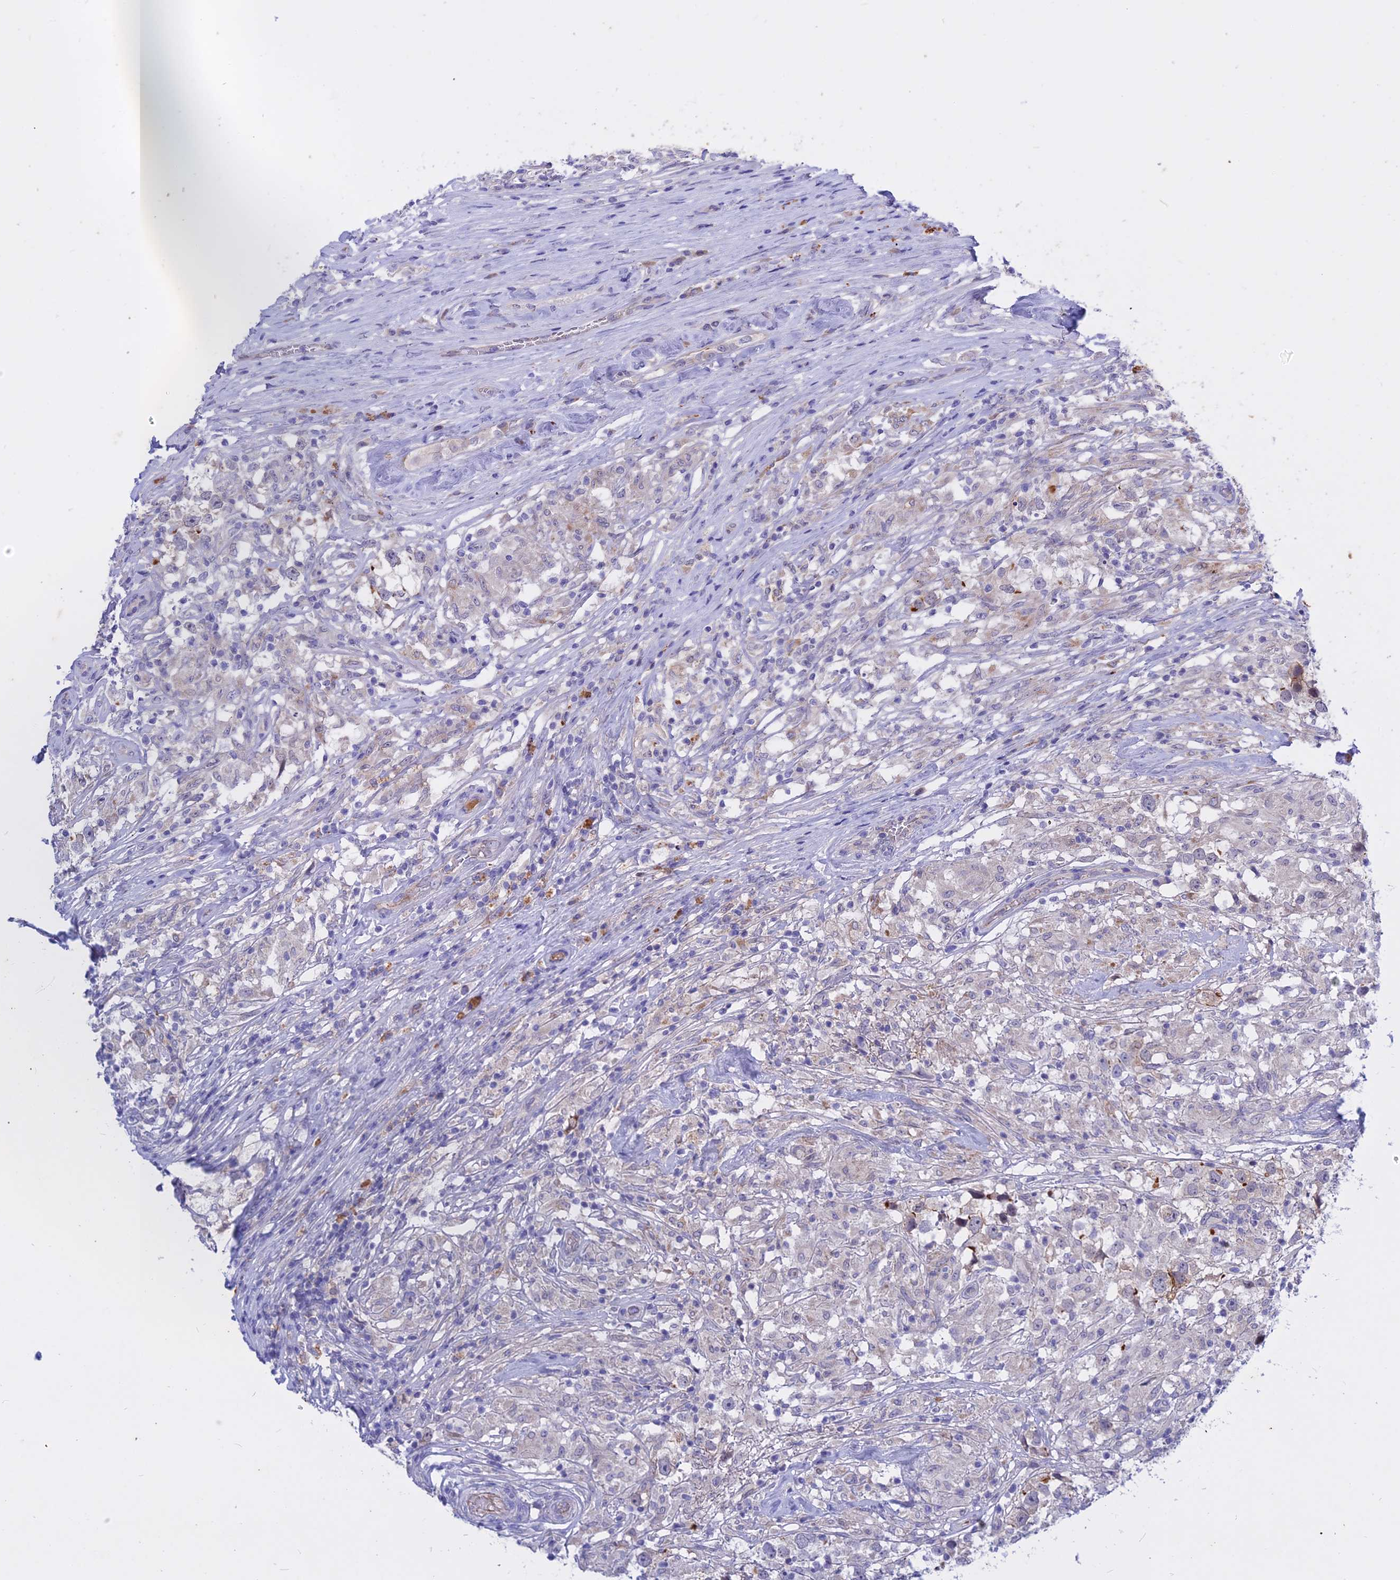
{"staining": {"intensity": "negative", "quantity": "none", "location": "none"}, "tissue": "testis cancer", "cell_type": "Tumor cells", "image_type": "cancer", "snomed": [{"axis": "morphology", "description": "Seminoma, NOS"}, {"axis": "topography", "description": "Testis"}], "caption": "Immunohistochemistry (IHC) image of neoplastic tissue: human seminoma (testis) stained with DAB (3,3'-diaminobenzidine) exhibits no significant protein positivity in tumor cells.", "gene": "GK5", "patient": {"sex": "male", "age": 46}}